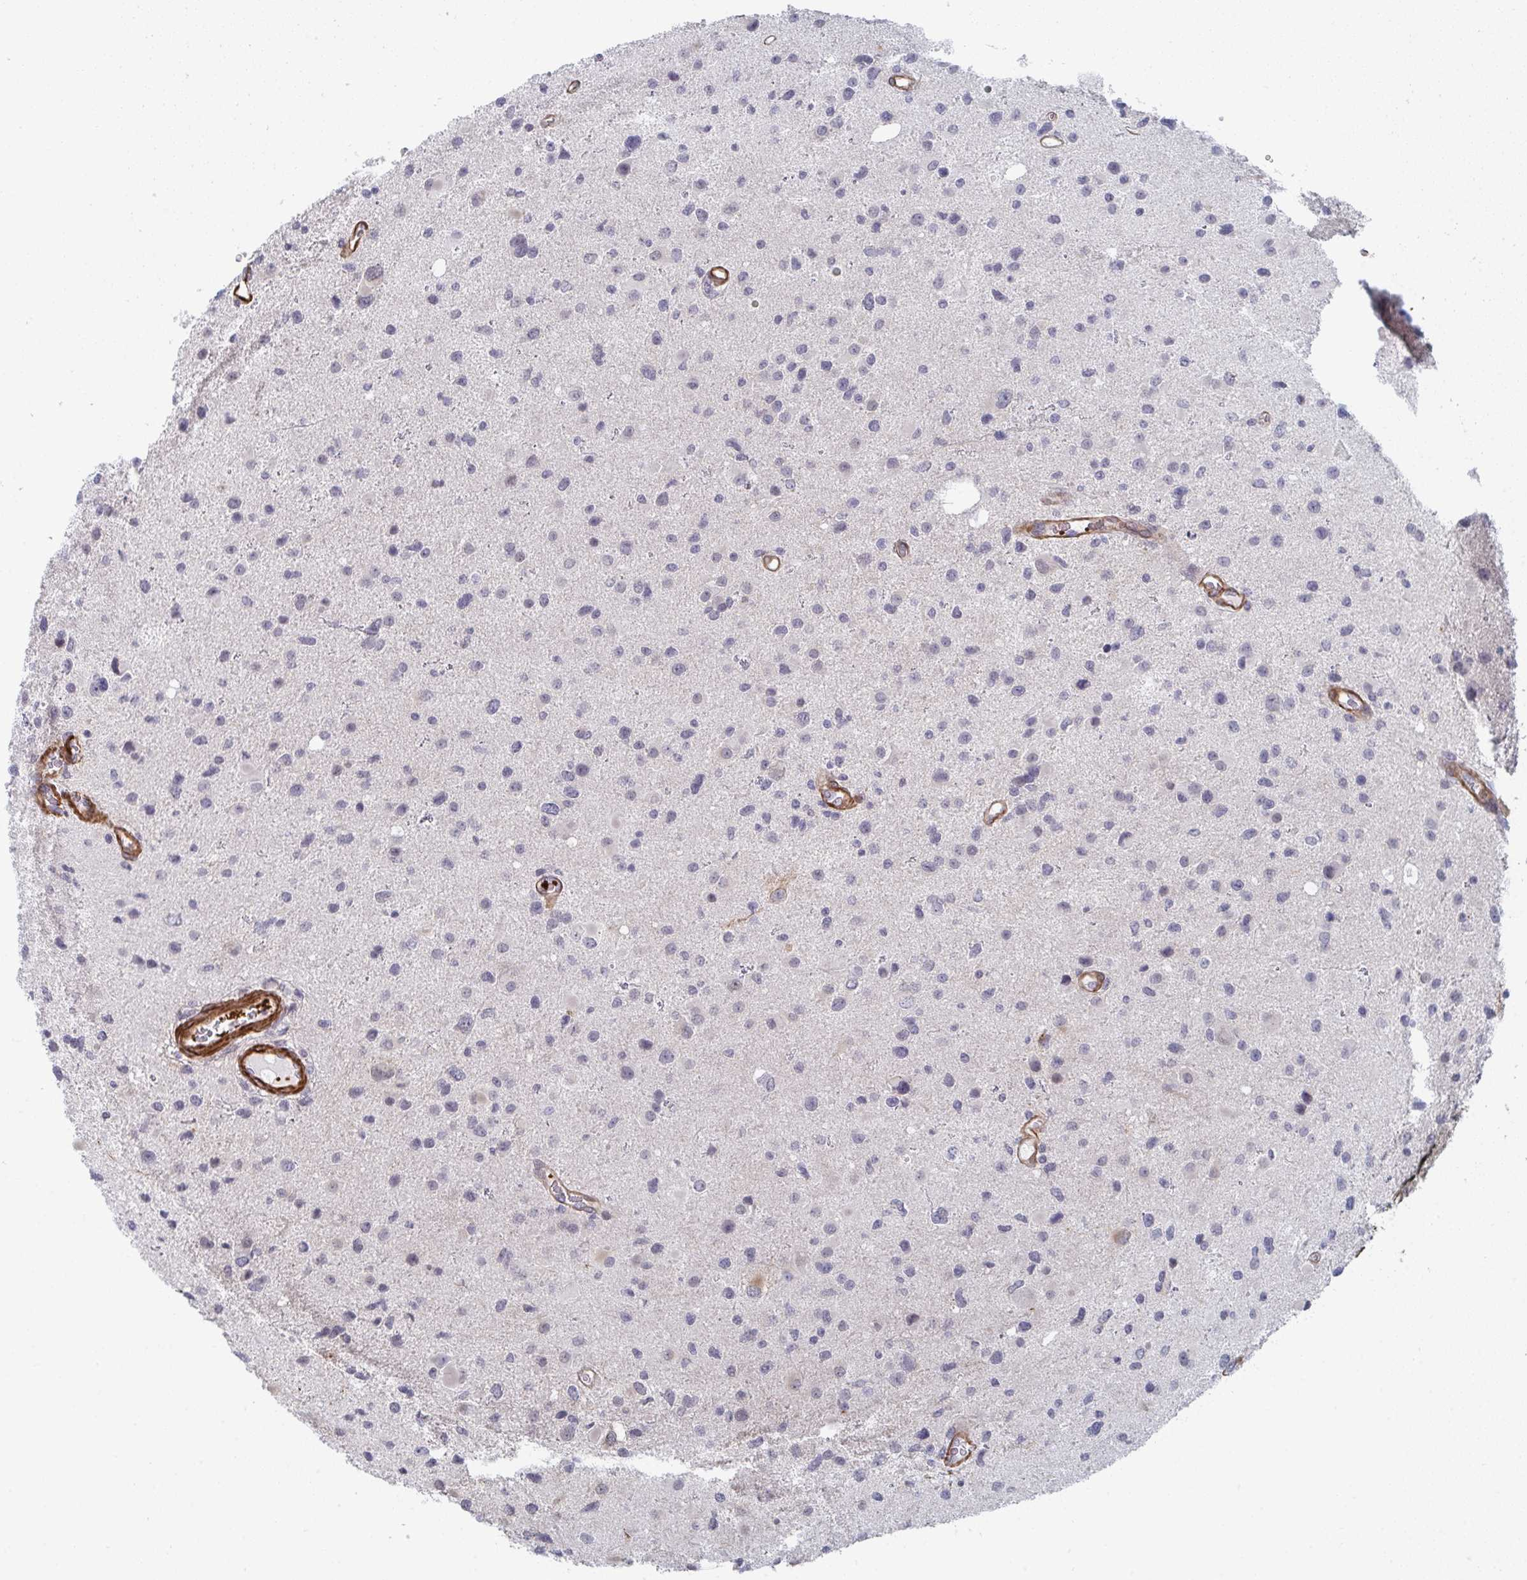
{"staining": {"intensity": "weak", "quantity": "<25%", "location": "cytoplasmic/membranous"}, "tissue": "glioma", "cell_type": "Tumor cells", "image_type": "cancer", "snomed": [{"axis": "morphology", "description": "Glioma, malignant, Low grade"}, {"axis": "topography", "description": "Brain"}], "caption": "Malignant glioma (low-grade) was stained to show a protein in brown. There is no significant staining in tumor cells.", "gene": "NEURL4", "patient": {"sex": "female", "age": 32}}